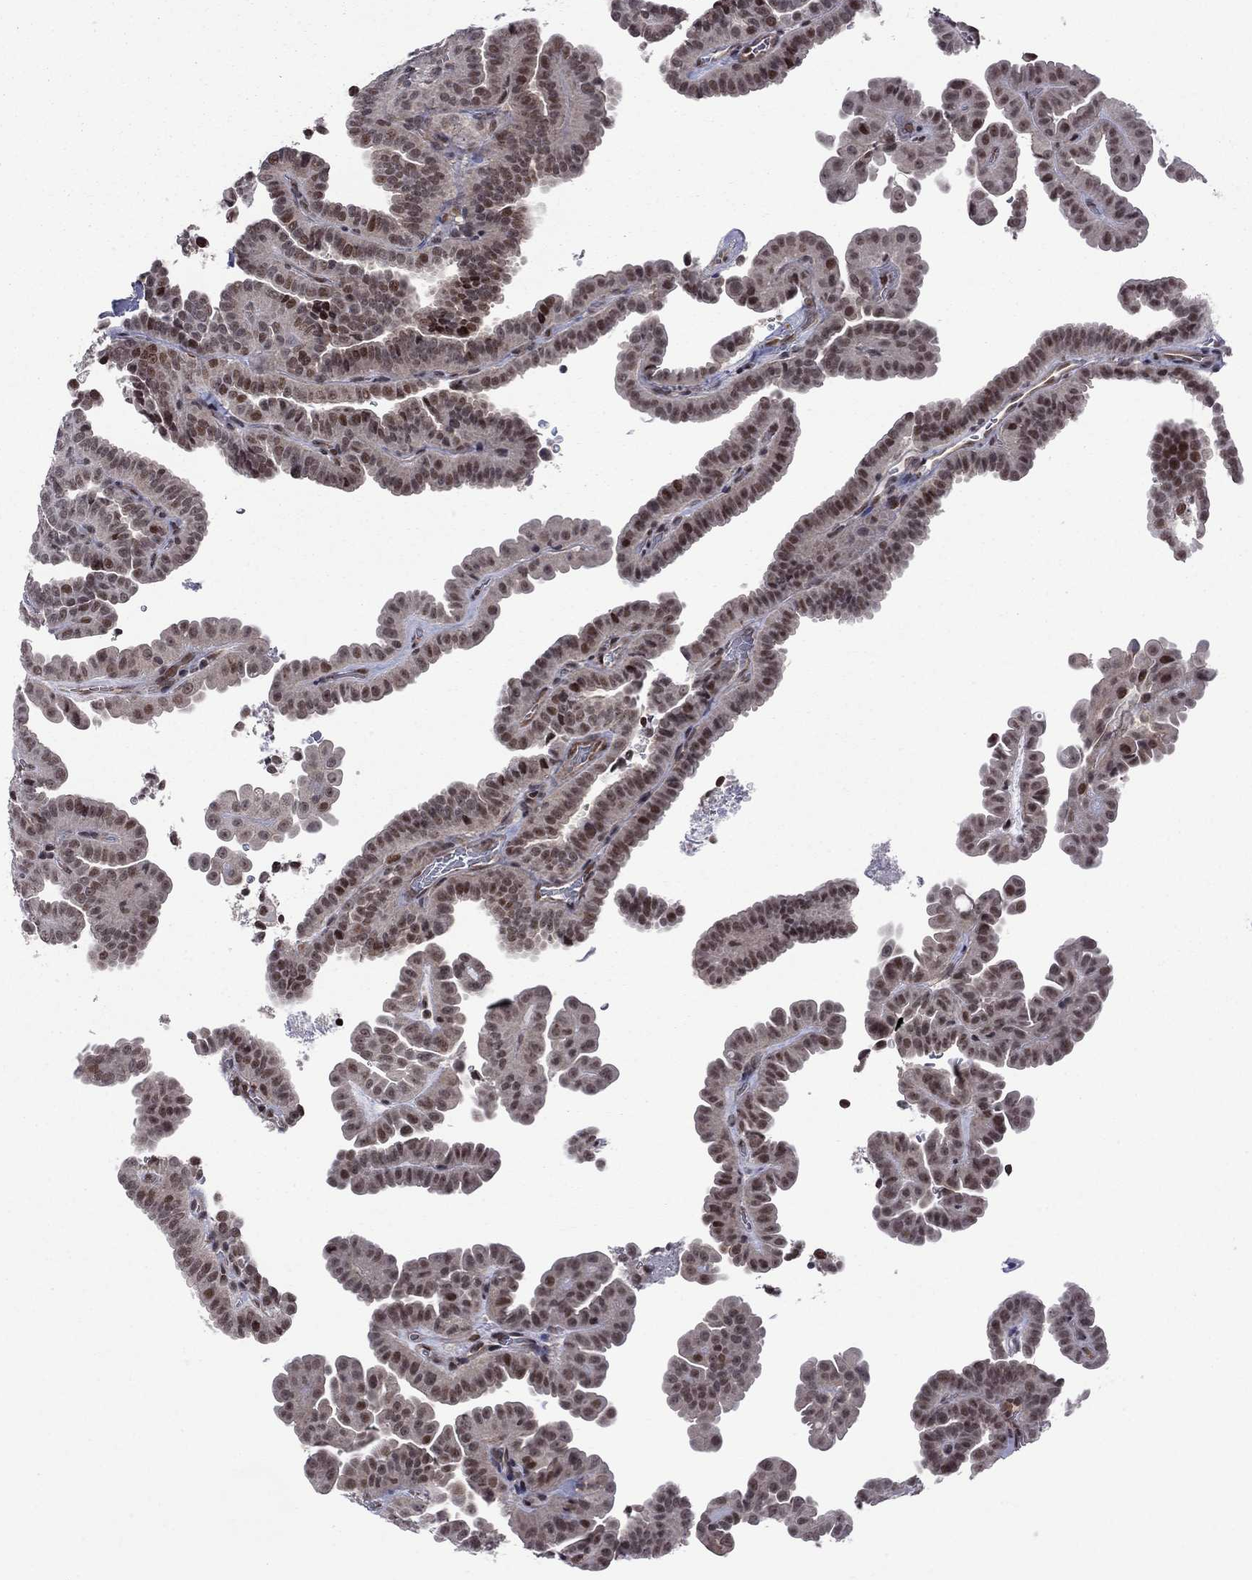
{"staining": {"intensity": "strong", "quantity": "25%-75%", "location": "nuclear"}, "tissue": "thyroid cancer", "cell_type": "Tumor cells", "image_type": "cancer", "snomed": [{"axis": "morphology", "description": "Papillary adenocarcinoma, NOS"}, {"axis": "topography", "description": "Thyroid gland"}], "caption": "An image of human thyroid cancer stained for a protein displays strong nuclear brown staining in tumor cells.", "gene": "BRF1", "patient": {"sex": "female", "age": 39}}